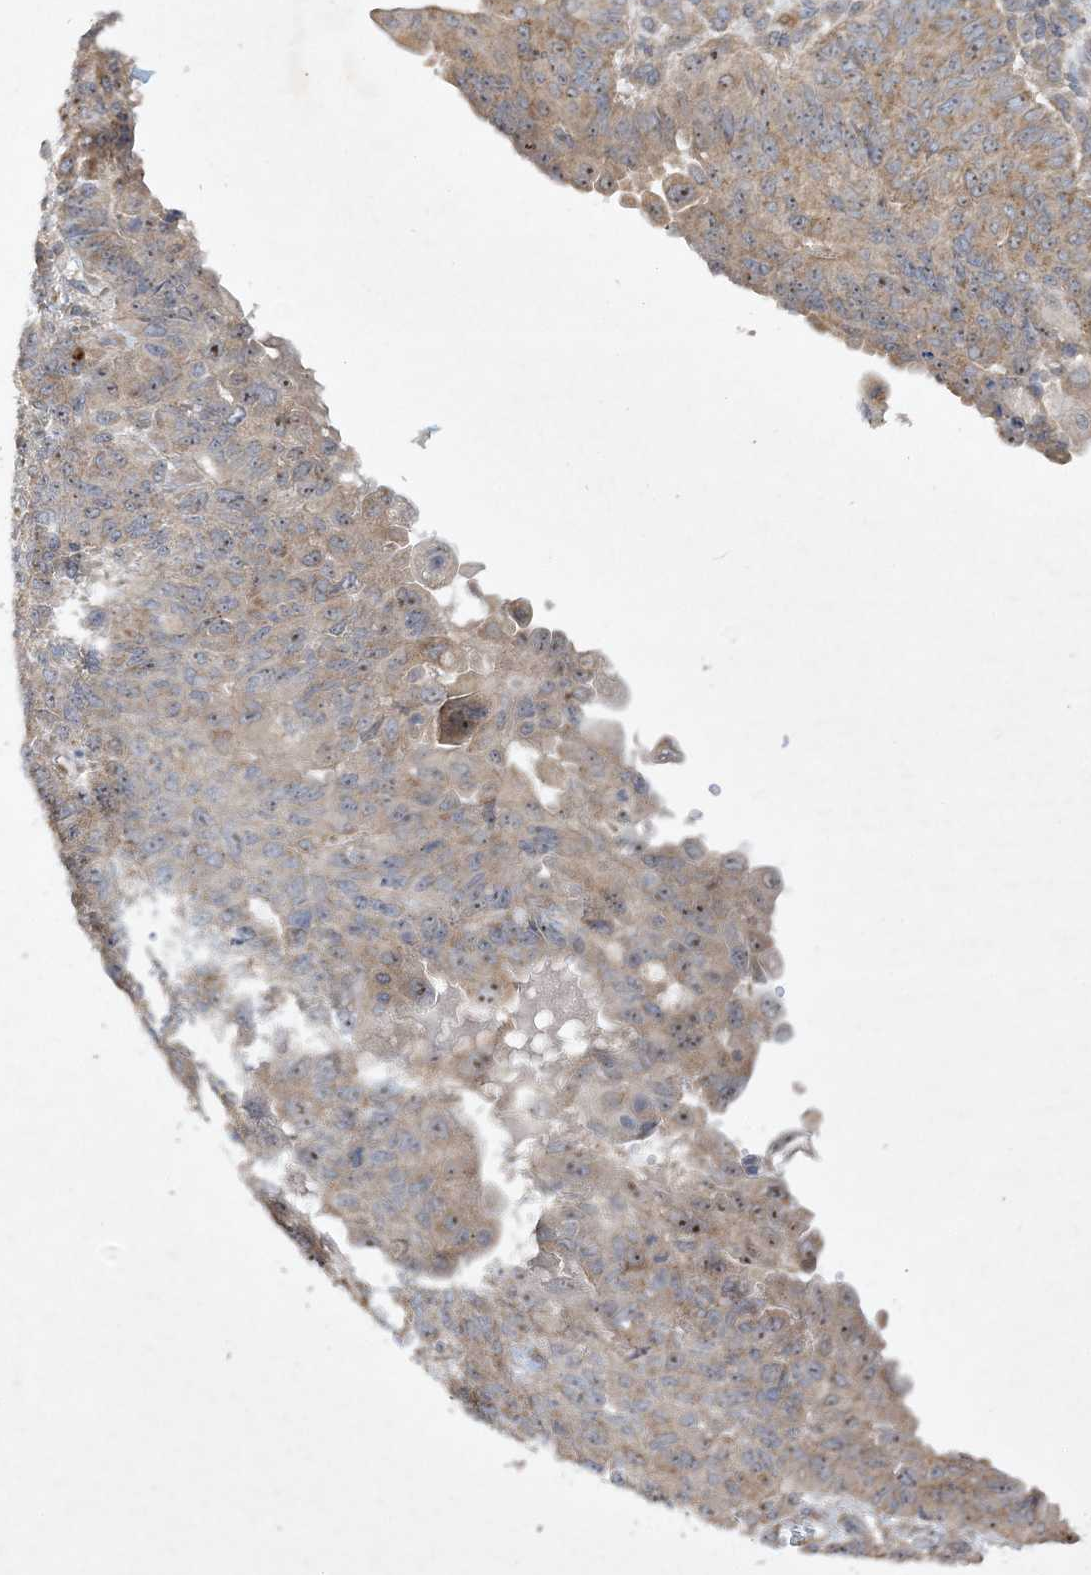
{"staining": {"intensity": "weak", "quantity": "25%-75%", "location": "cytoplasmic/membranous,nuclear"}, "tissue": "endometrial cancer", "cell_type": "Tumor cells", "image_type": "cancer", "snomed": [{"axis": "morphology", "description": "Adenocarcinoma, NOS"}, {"axis": "topography", "description": "Endometrium"}], "caption": "The histopathology image shows immunohistochemical staining of endometrial adenocarcinoma. There is weak cytoplasmic/membranous and nuclear staining is seen in about 25%-75% of tumor cells.", "gene": "FEZ2", "patient": {"sex": "female", "age": 32}}